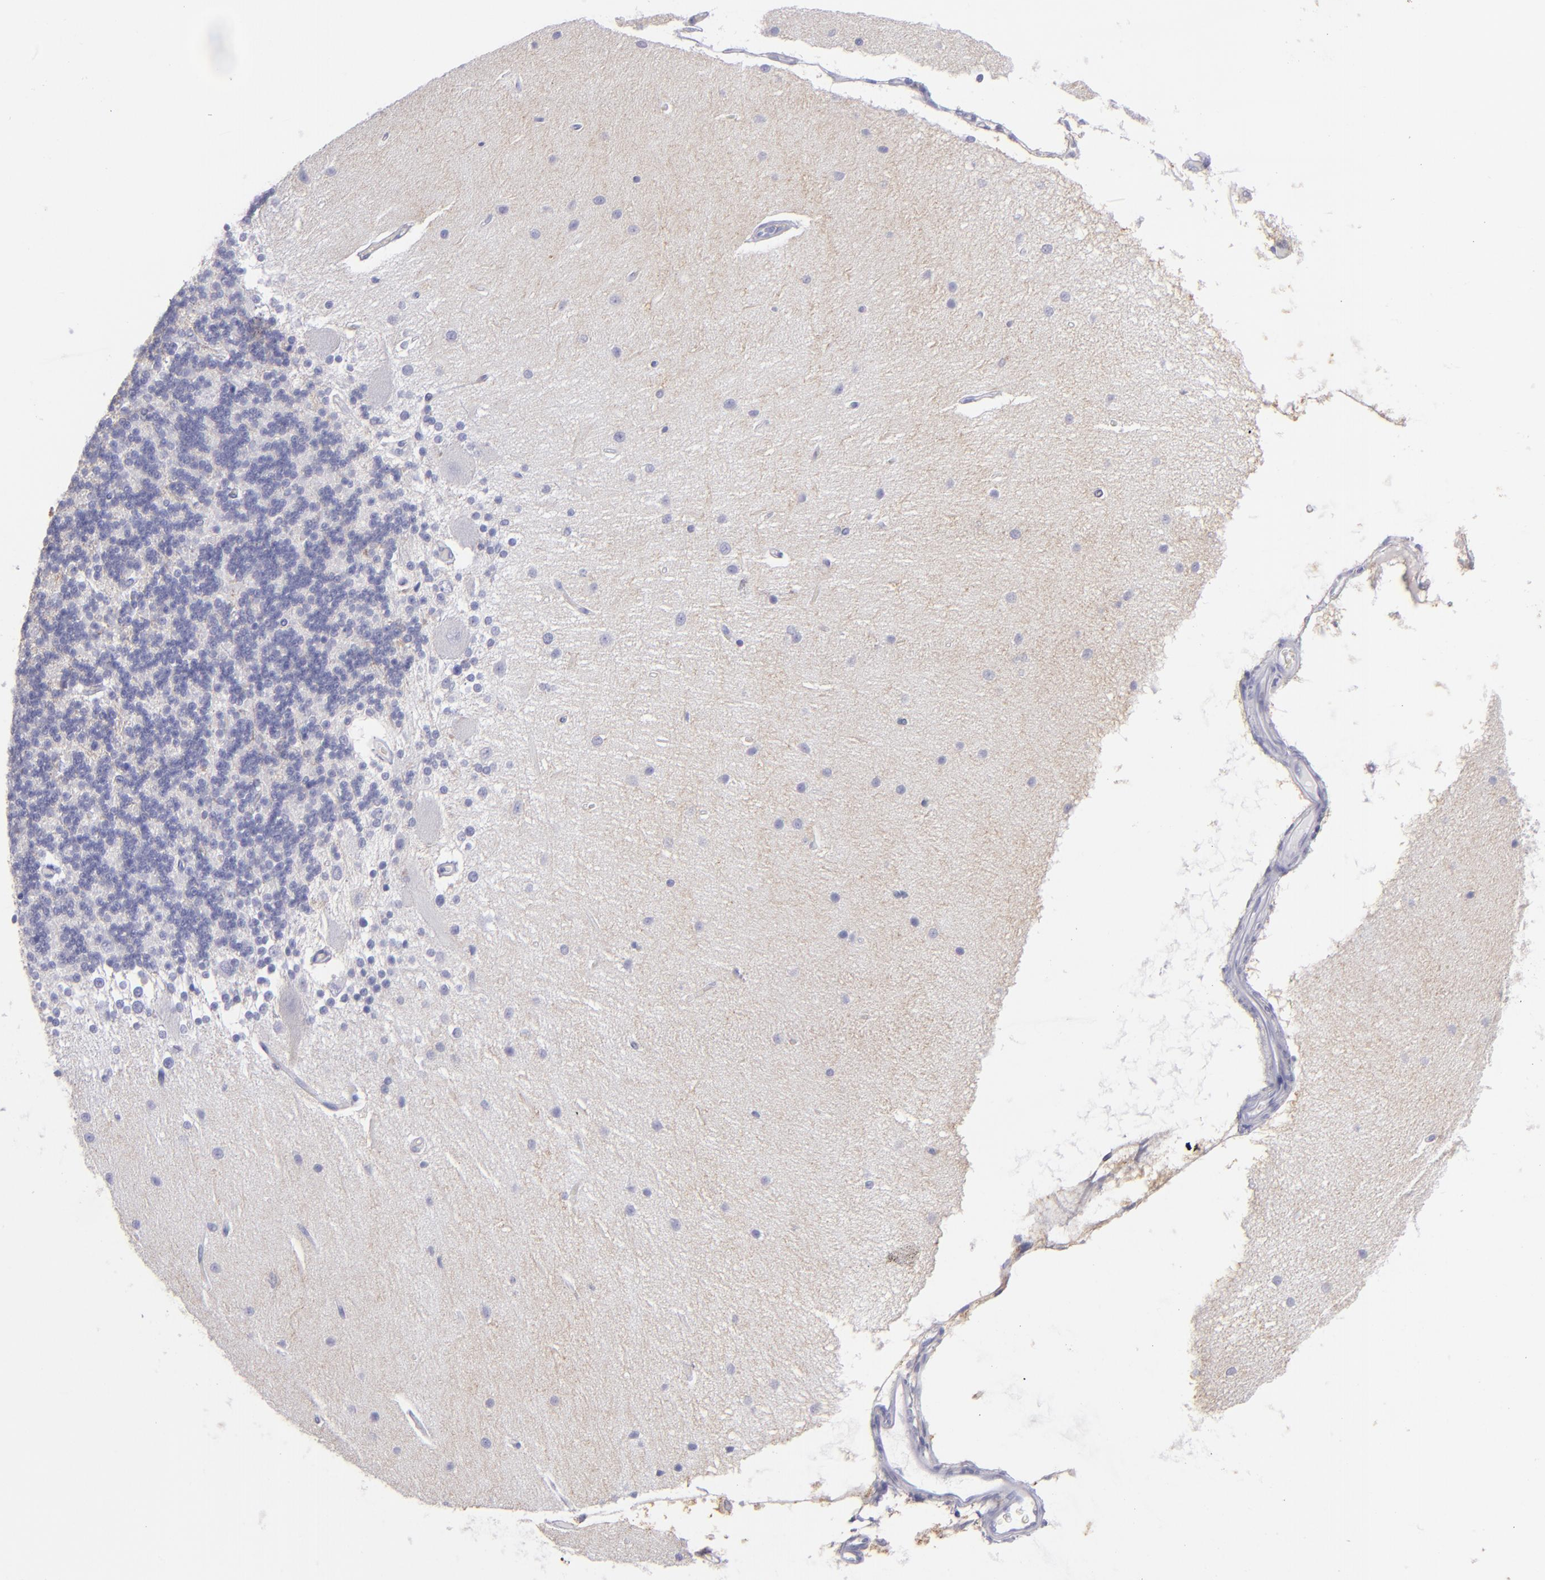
{"staining": {"intensity": "negative", "quantity": "none", "location": "none"}, "tissue": "cerebellum", "cell_type": "Cells in granular layer", "image_type": "normal", "snomed": [{"axis": "morphology", "description": "Normal tissue, NOS"}, {"axis": "topography", "description": "Cerebellum"}], "caption": "DAB immunohistochemical staining of unremarkable human cerebellum displays no significant expression in cells in granular layer.", "gene": "CD82", "patient": {"sex": "female", "age": 54}}